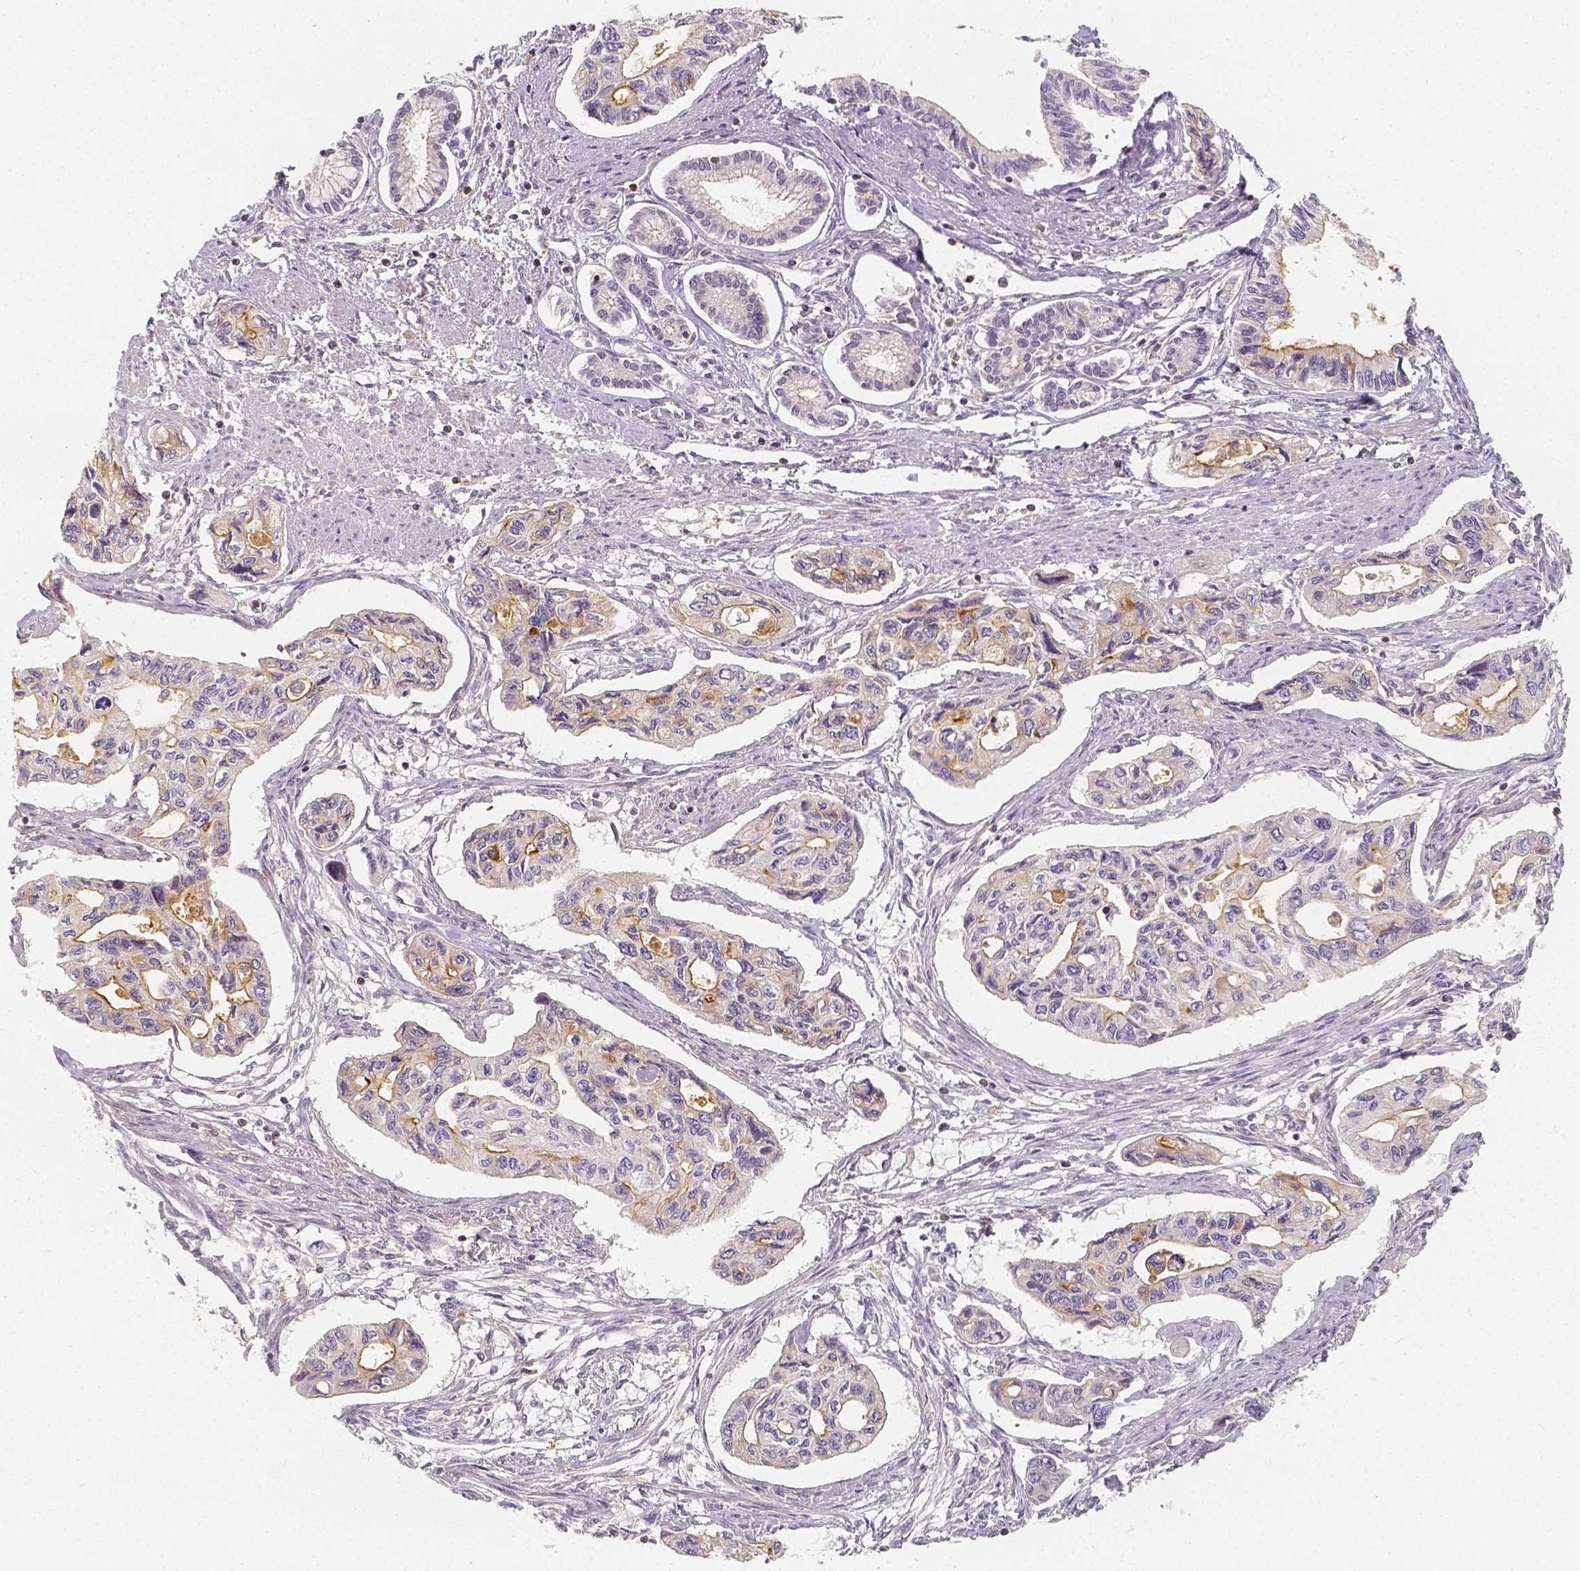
{"staining": {"intensity": "moderate", "quantity": "<25%", "location": "cytoplasmic/membranous"}, "tissue": "pancreatic cancer", "cell_type": "Tumor cells", "image_type": "cancer", "snomed": [{"axis": "morphology", "description": "Adenocarcinoma, NOS"}, {"axis": "topography", "description": "Pancreas"}], "caption": "Immunohistochemical staining of human pancreatic cancer demonstrates moderate cytoplasmic/membranous protein staining in about <25% of tumor cells. (DAB (3,3'-diaminobenzidine) IHC, brown staining for protein, blue staining for nuclei).", "gene": "PTPRJ", "patient": {"sex": "female", "age": 76}}